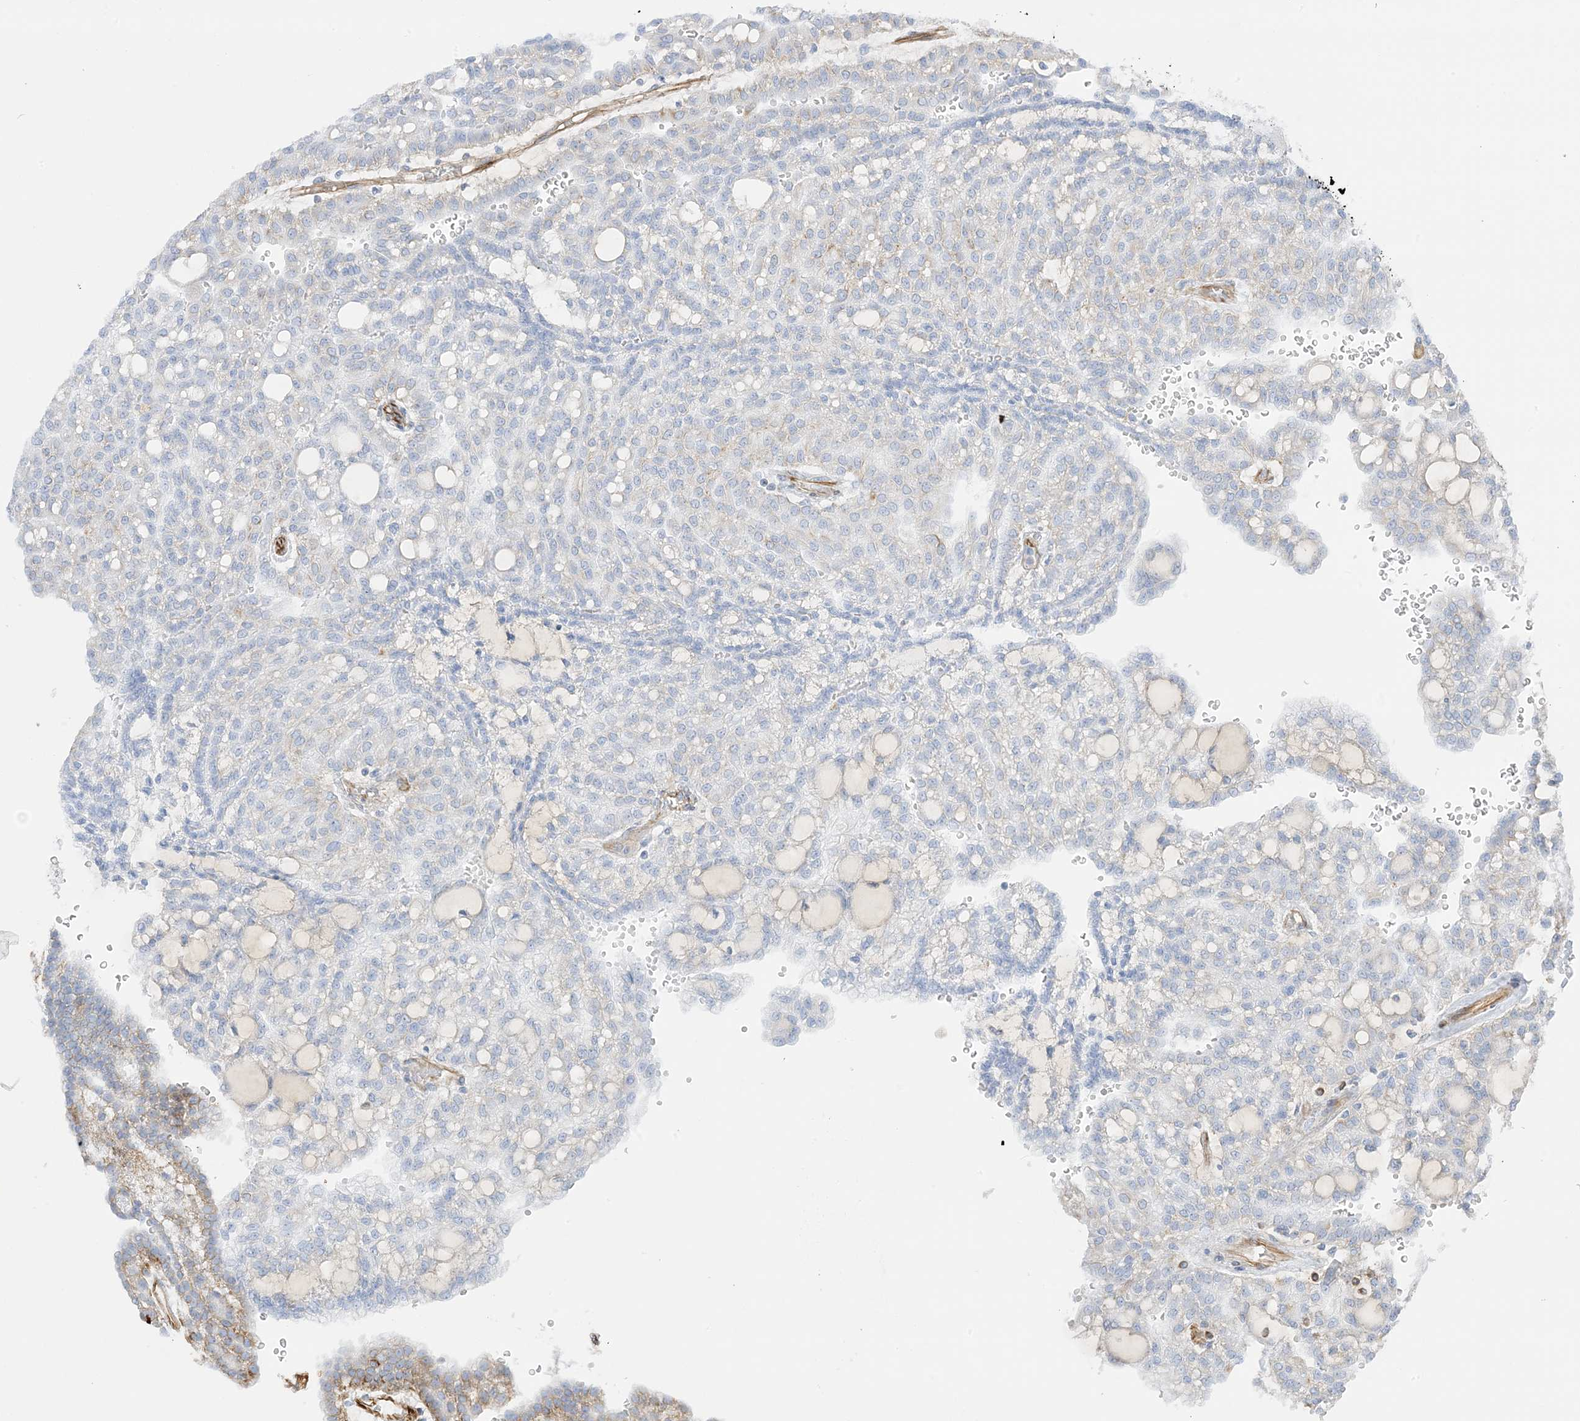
{"staining": {"intensity": "moderate", "quantity": "<25%", "location": "cytoplasmic/membranous"}, "tissue": "renal cancer", "cell_type": "Tumor cells", "image_type": "cancer", "snomed": [{"axis": "morphology", "description": "Adenocarcinoma, NOS"}, {"axis": "topography", "description": "Kidney"}], "caption": "Renal cancer (adenocarcinoma) stained with immunohistochemistry (IHC) exhibits moderate cytoplasmic/membranous expression in approximately <25% of tumor cells.", "gene": "PID1", "patient": {"sex": "male", "age": 63}}